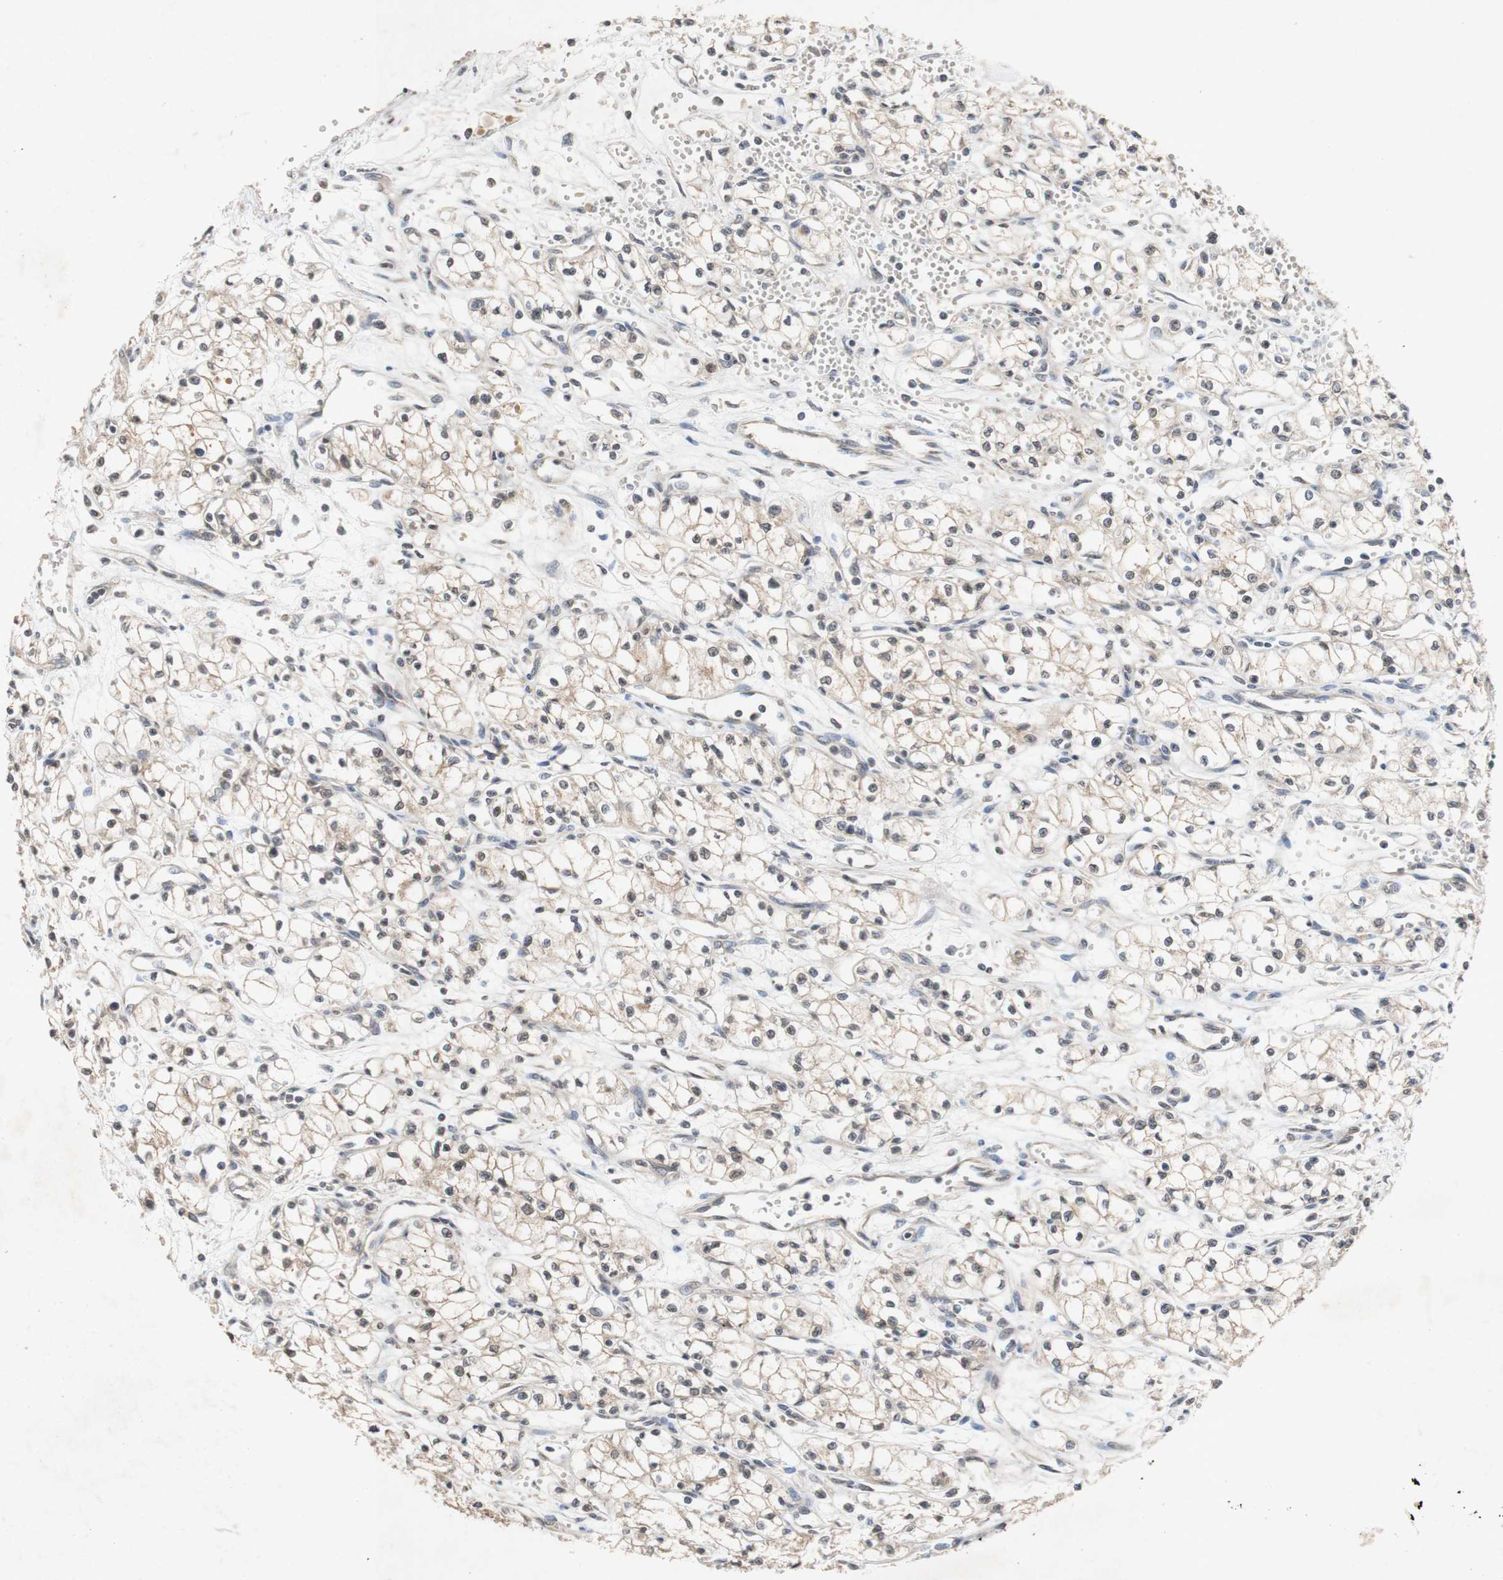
{"staining": {"intensity": "weak", "quantity": ">75%", "location": "cytoplasmic/membranous"}, "tissue": "renal cancer", "cell_type": "Tumor cells", "image_type": "cancer", "snomed": [{"axis": "morphology", "description": "Normal tissue, NOS"}, {"axis": "morphology", "description": "Adenocarcinoma, NOS"}, {"axis": "topography", "description": "Kidney"}], "caption": "DAB immunohistochemical staining of renal adenocarcinoma reveals weak cytoplasmic/membranous protein expression in about >75% of tumor cells. (DAB (3,3'-diaminobenzidine) IHC, brown staining for protein, blue staining for nuclei).", "gene": "PIN1", "patient": {"sex": "male", "age": 59}}